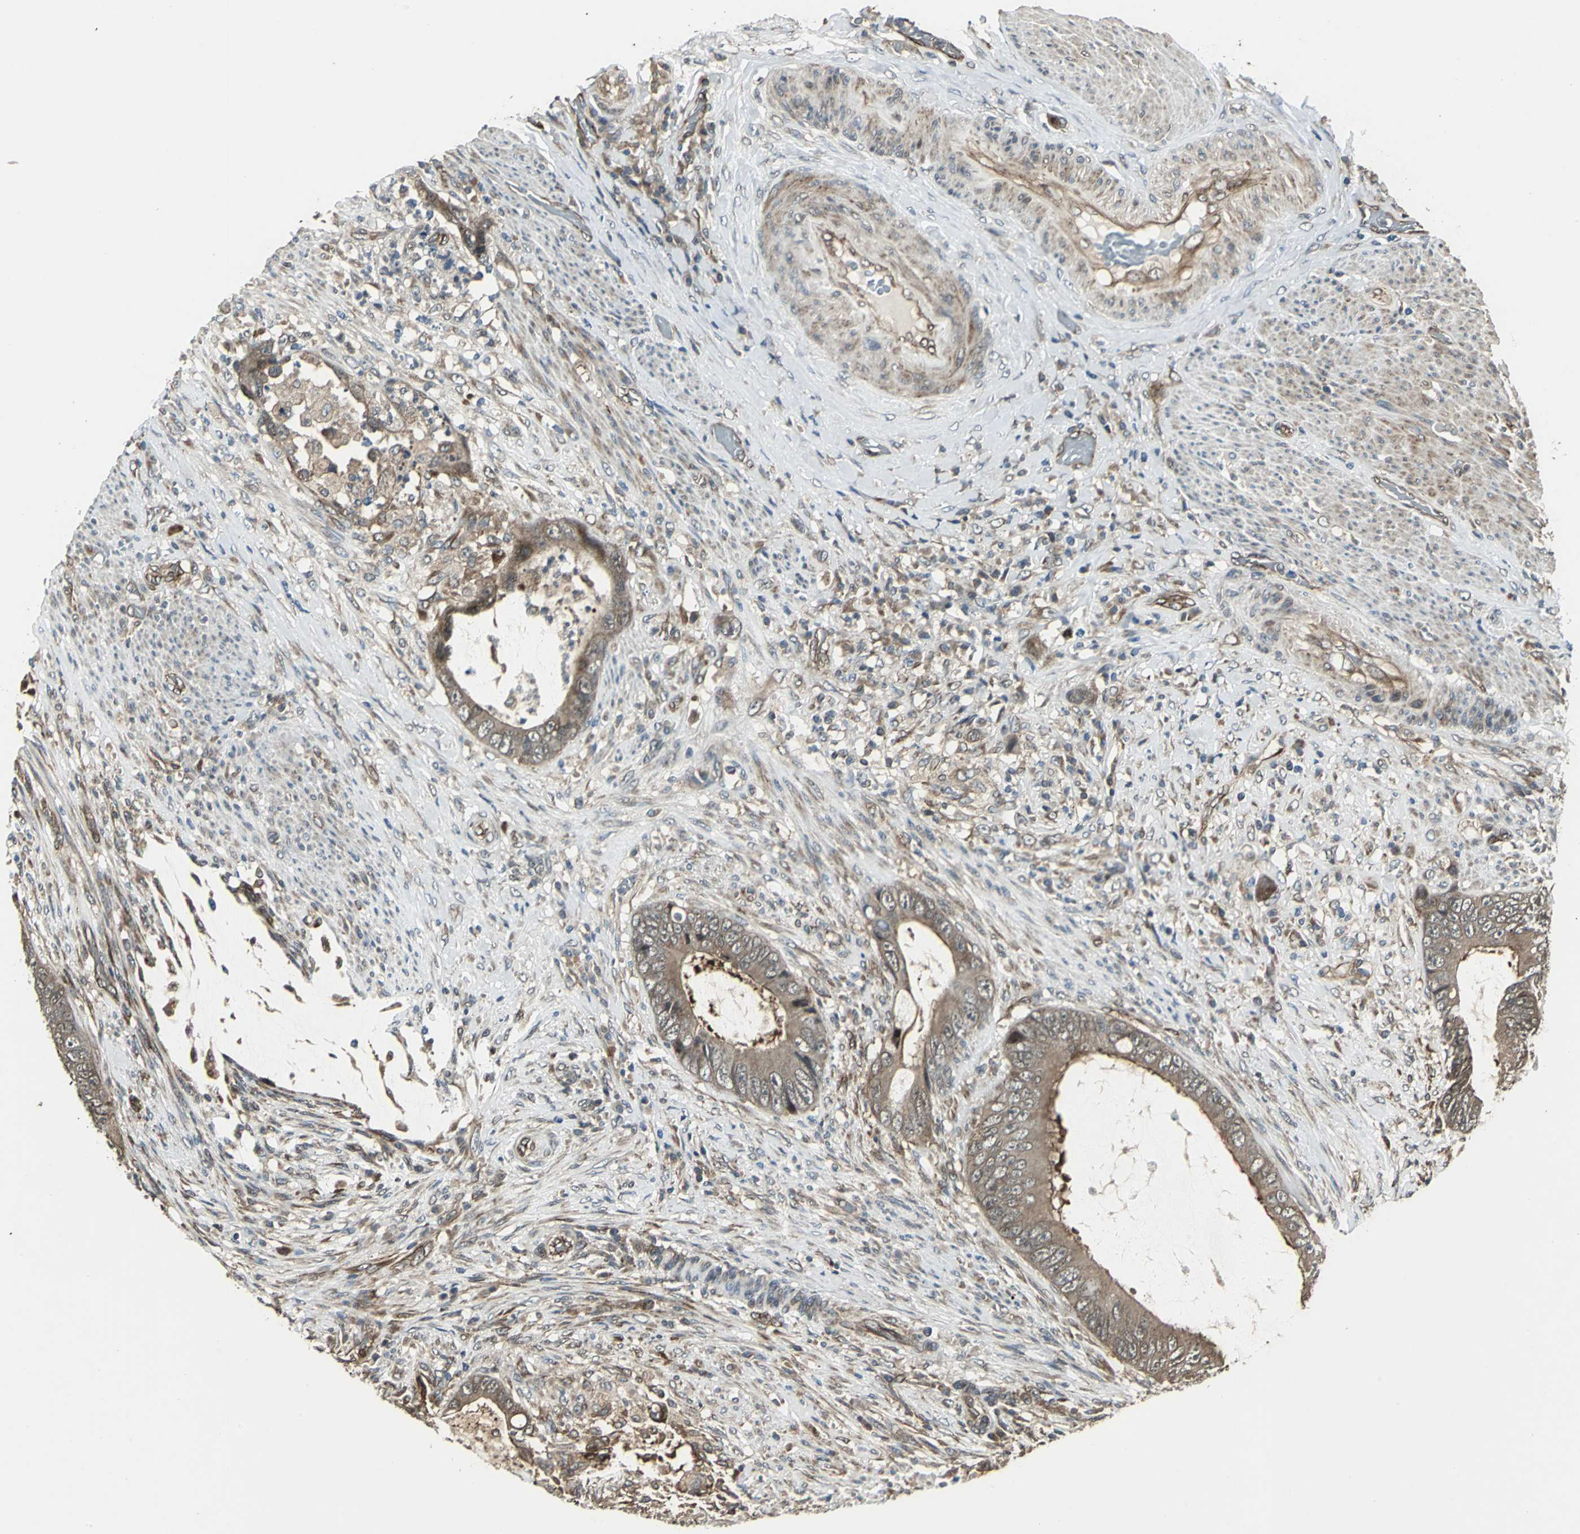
{"staining": {"intensity": "moderate", "quantity": ">75%", "location": "cytoplasmic/membranous"}, "tissue": "colorectal cancer", "cell_type": "Tumor cells", "image_type": "cancer", "snomed": [{"axis": "morphology", "description": "Adenocarcinoma, NOS"}, {"axis": "topography", "description": "Rectum"}], "caption": "Immunohistochemical staining of colorectal adenocarcinoma demonstrates medium levels of moderate cytoplasmic/membranous staining in approximately >75% of tumor cells. (DAB IHC, brown staining for protein, blue staining for nuclei).", "gene": "PFDN1", "patient": {"sex": "female", "age": 77}}